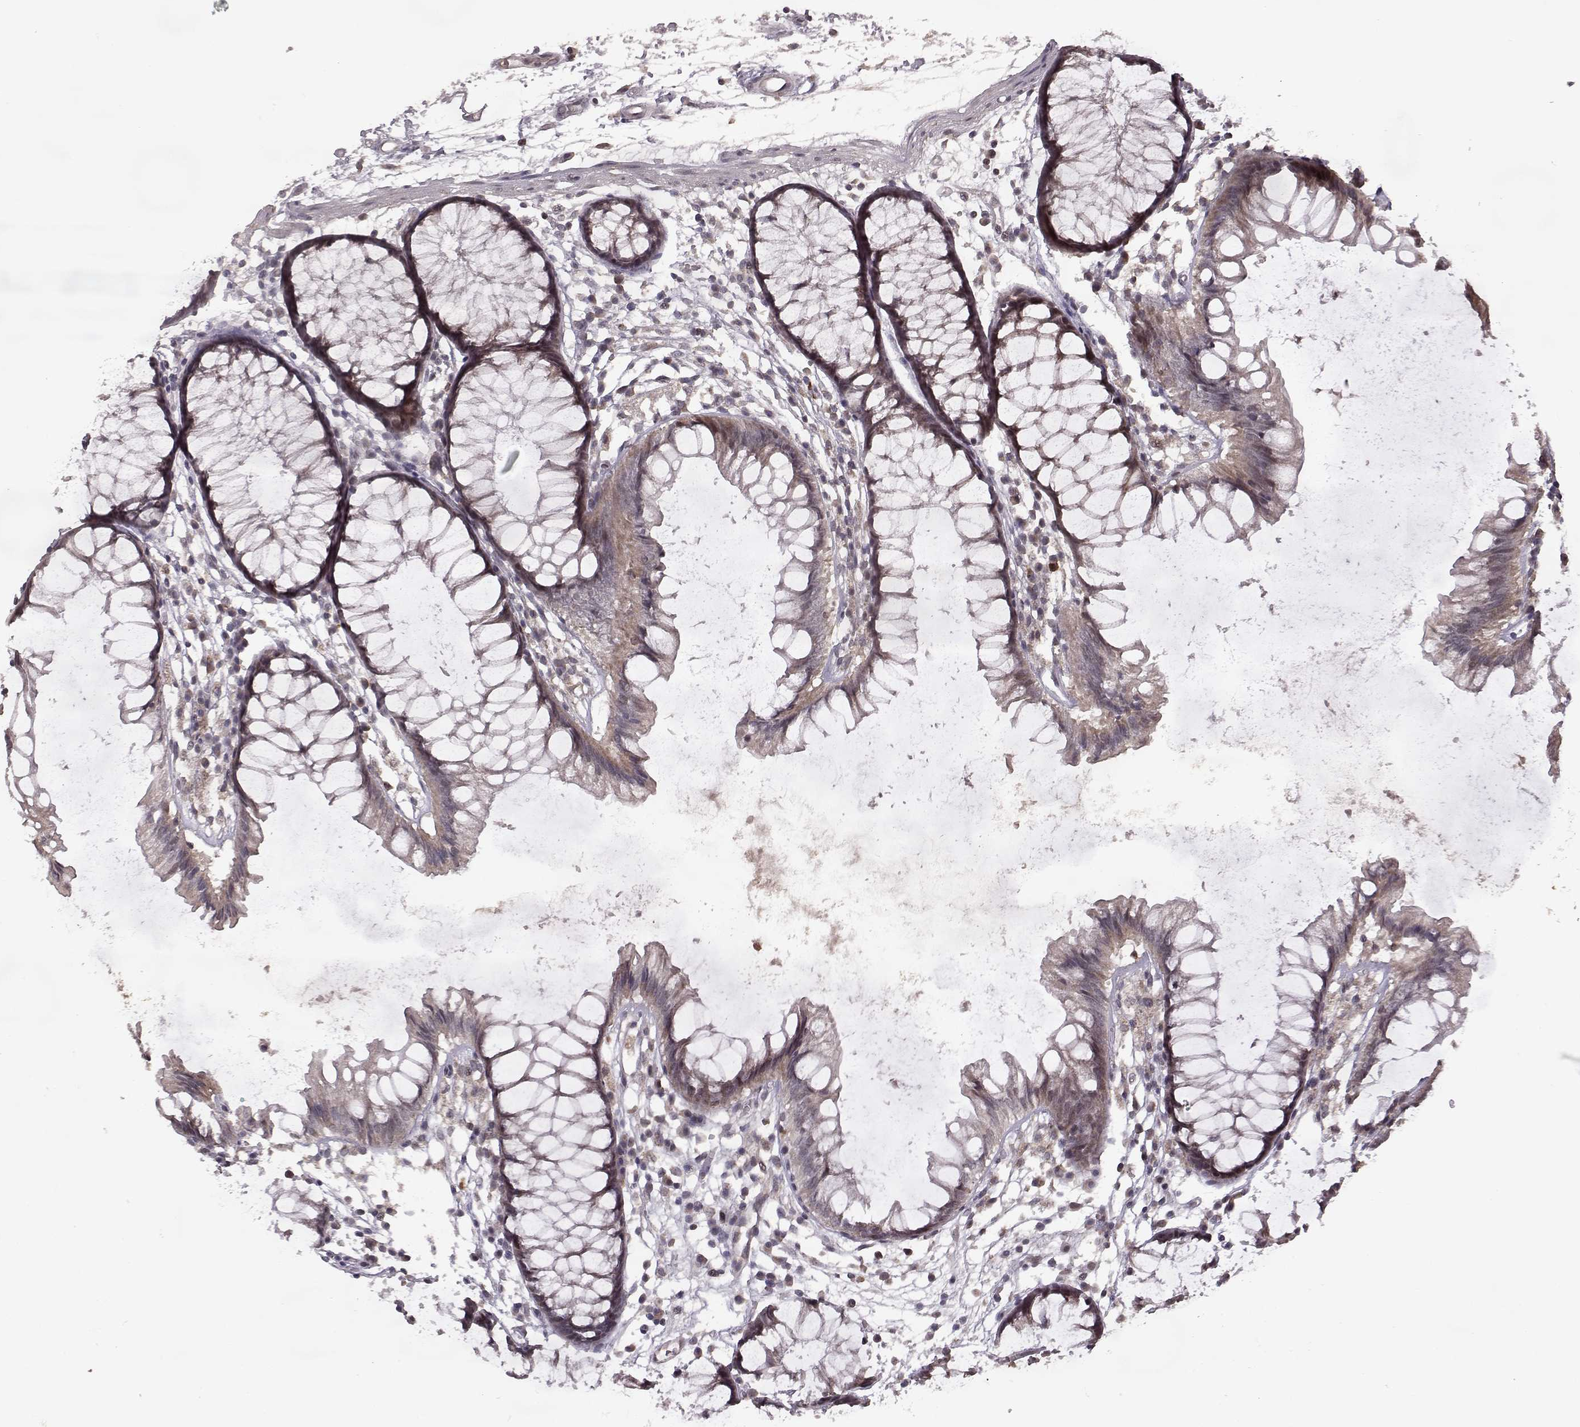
{"staining": {"intensity": "weak", "quantity": ">75%", "location": "cytoplasmic/membranous"}, "tissue": "colon", "cell_type": "Endothelial cells", "image_type": "normal", "snomed": [{"axis": "morphology", "description": "Normal tissue, NOS"}, {"axis": "morphology", "description": "Adenocarcinoma, NOS"}, {"axis": "topography", "description": "Colon"}], "caption": "A brown stain highlights weak cytoplasmic/membranous staining of a protein in endothelial cells of normal colon. Immunohistochemistry stains the protein of interest in brown and the nuclei are stained blue.", "gene": "ELOVL5", "patient": {"sex": "male", "age": 65}}